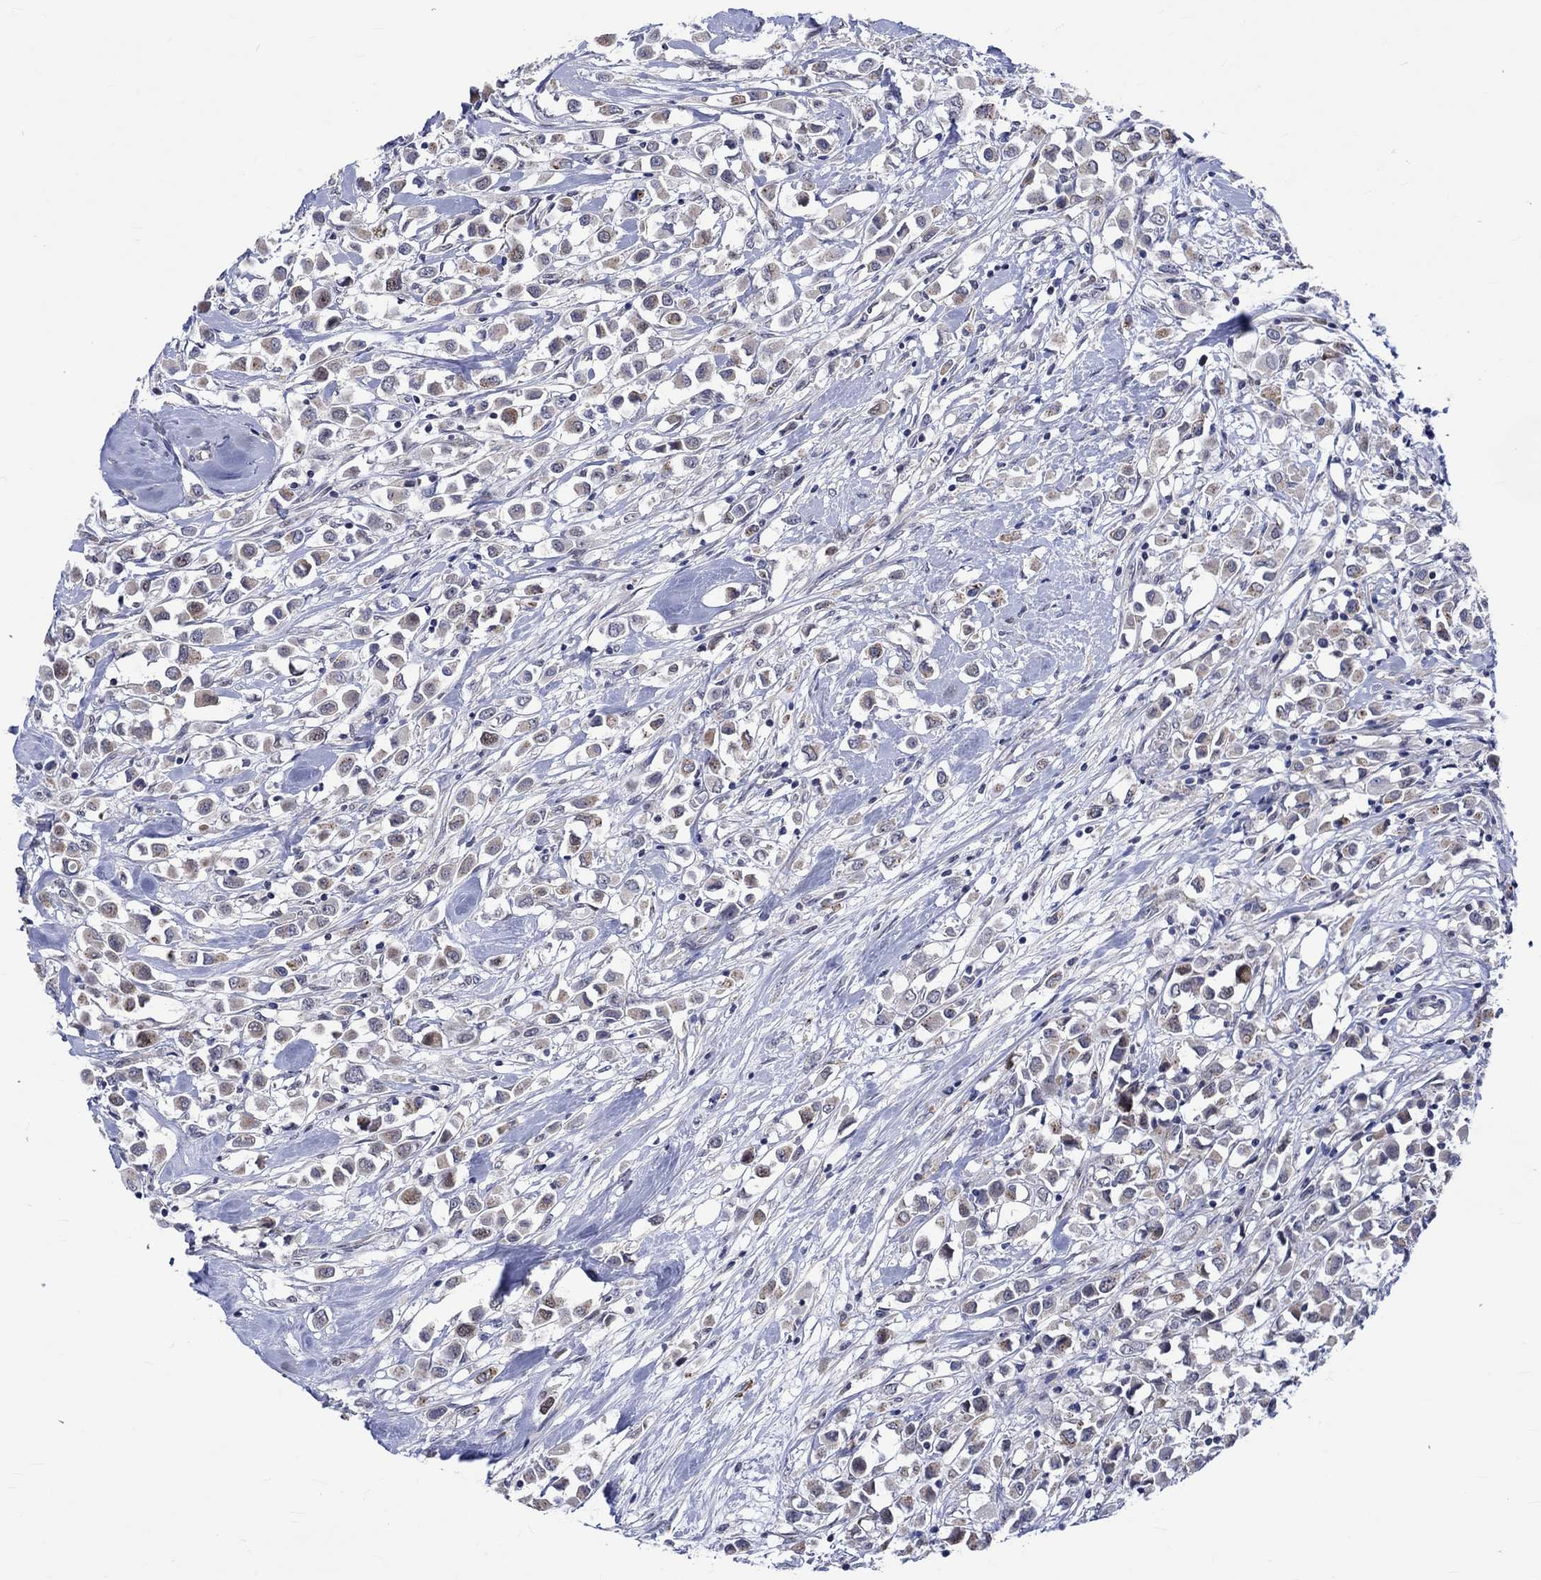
{"staining": {"intensity": "weak", "quantity": "<25%", "location": "nuclear"}, "tissue": "breast cancer", "cell_type": "Tumor cells", "image_type": "cancer", "snomed": [{"axis": "morphology", "description": "Duct carcinoma"}, {"axis": "topography", "description": "Breast"}], "caption": "Immunohistochemistry image of neoplastic tissue: breast cancer (infiltrating ductal carcinoma) stained with DAB exhibits no significant protein positivity in tumor cells.", "gene": "E2F8", "patient": {"sex": "female", "age": 61}}